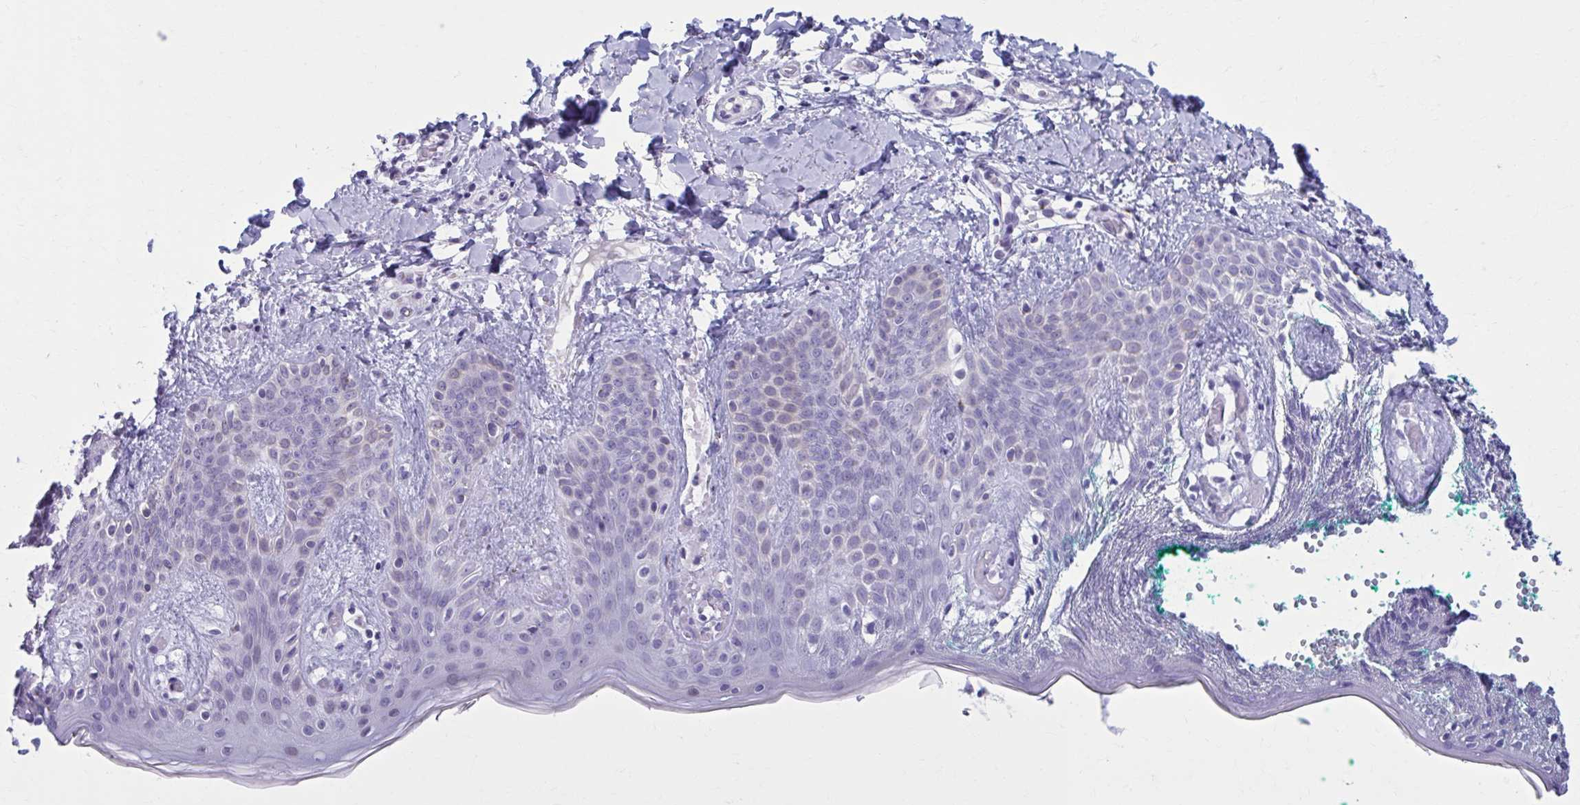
{"staining": {"intensity": "negative", "quantity": "none", "location": "none"}, "tissue": "skin", "cell_type": "Fibroblasts", "image_type": "normal", "snomed": [{"axis": "morphology", "description": "Normal tissue, NOS"}, {"axis": "topography", "description": "Skin"}], "caption": "Immunohistochemistry (IHC) of unremarkable human skin displays no expression in fibroblasts.", "gene": "ZNF682", "patient": {"sex": "male", "age": 16}}